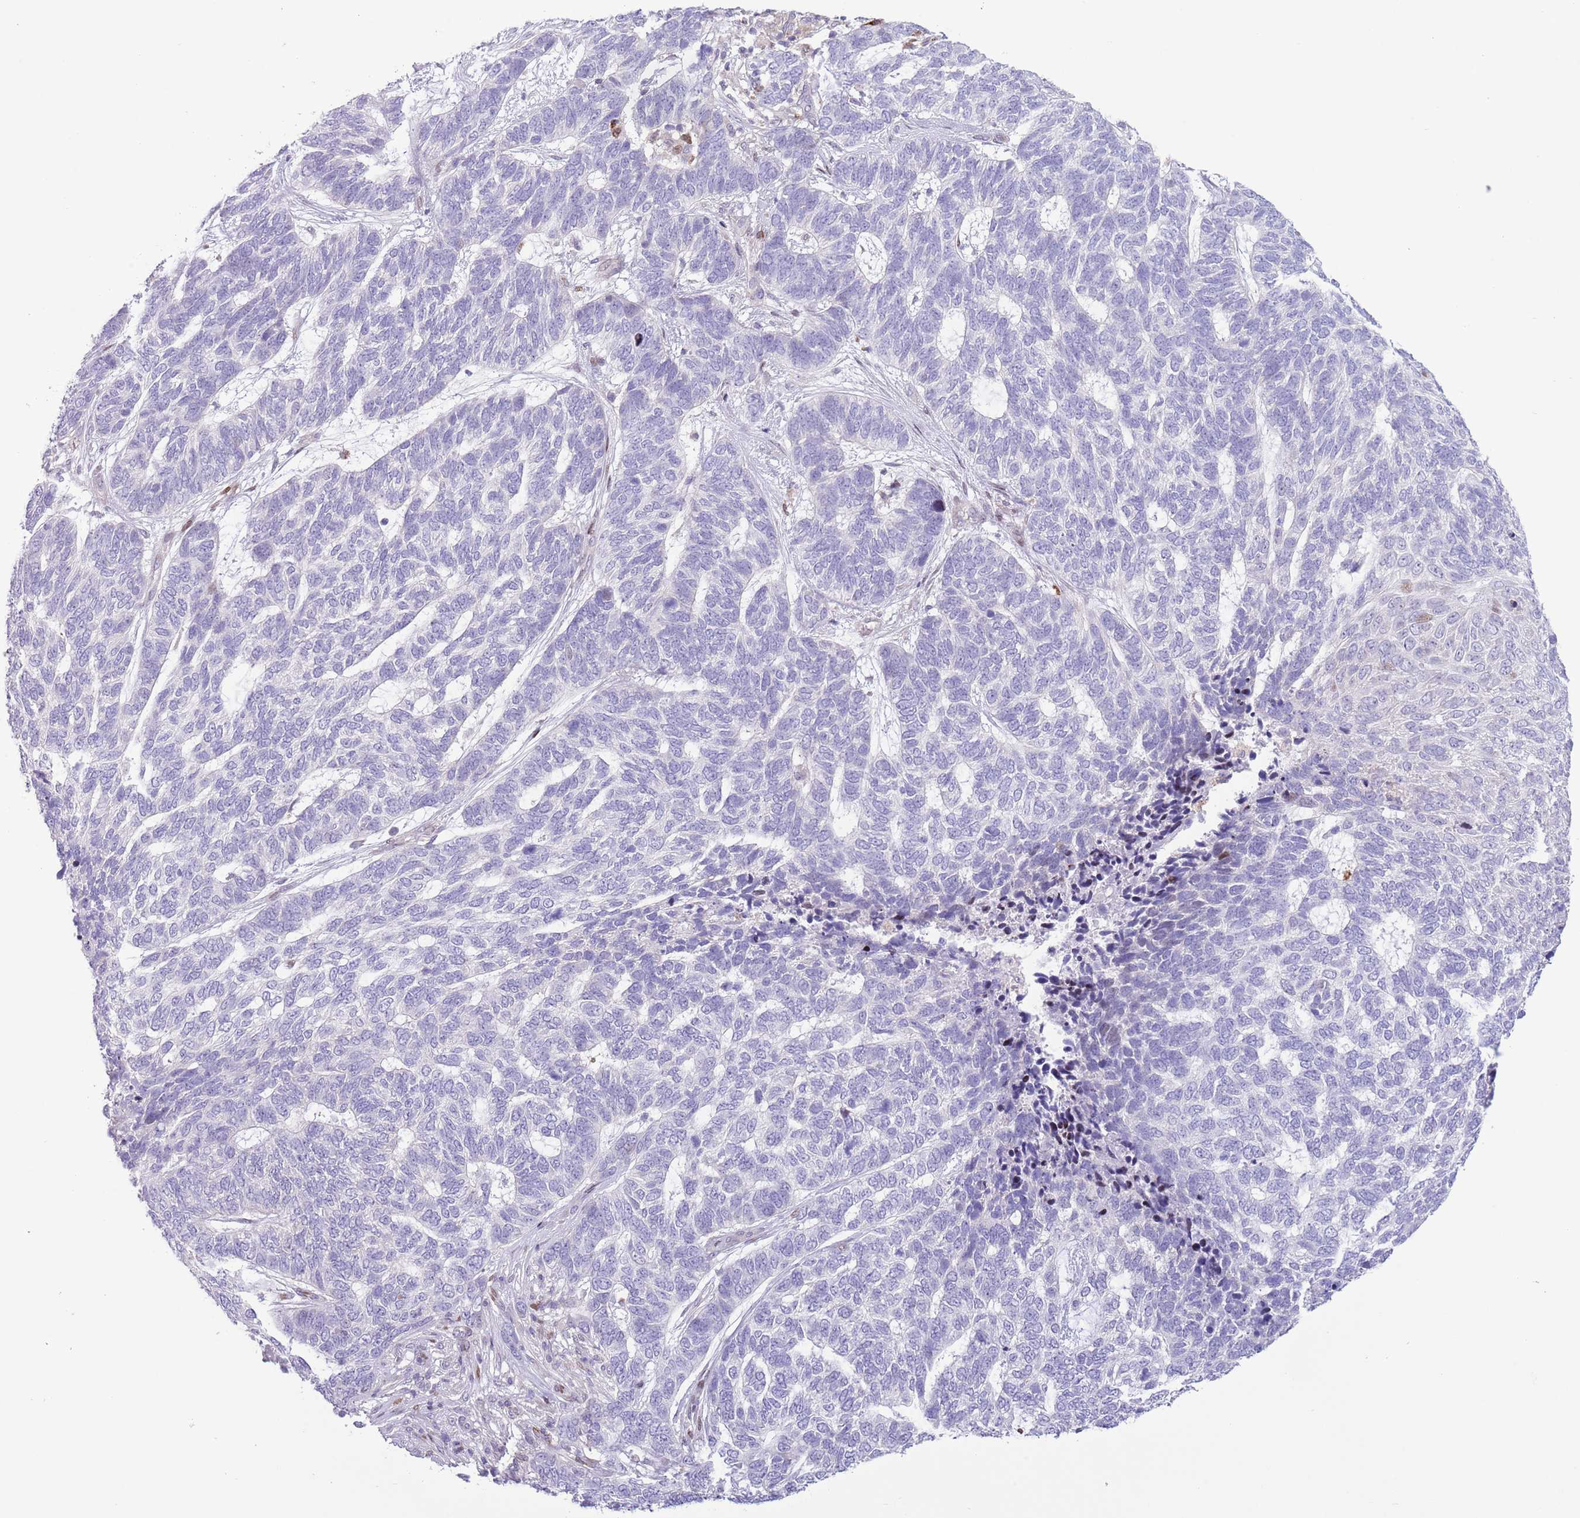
{"staining": {"intensity": "negative", "quantity": "none", "location": "none"}, "tissue": "skin cancer", "cell_type": "Tumor cells", "image_type": "cancer", "snomed": [{"axis": "morphology", "description": "Basal cell carcinoma"}, {"axis": "topography", "description": "Skin"}], "caption": "An image of human skin cancer is negative for staining in tumor cells.", "gene": "ANO8", "patient": {"sex": "female", "age": 65}}